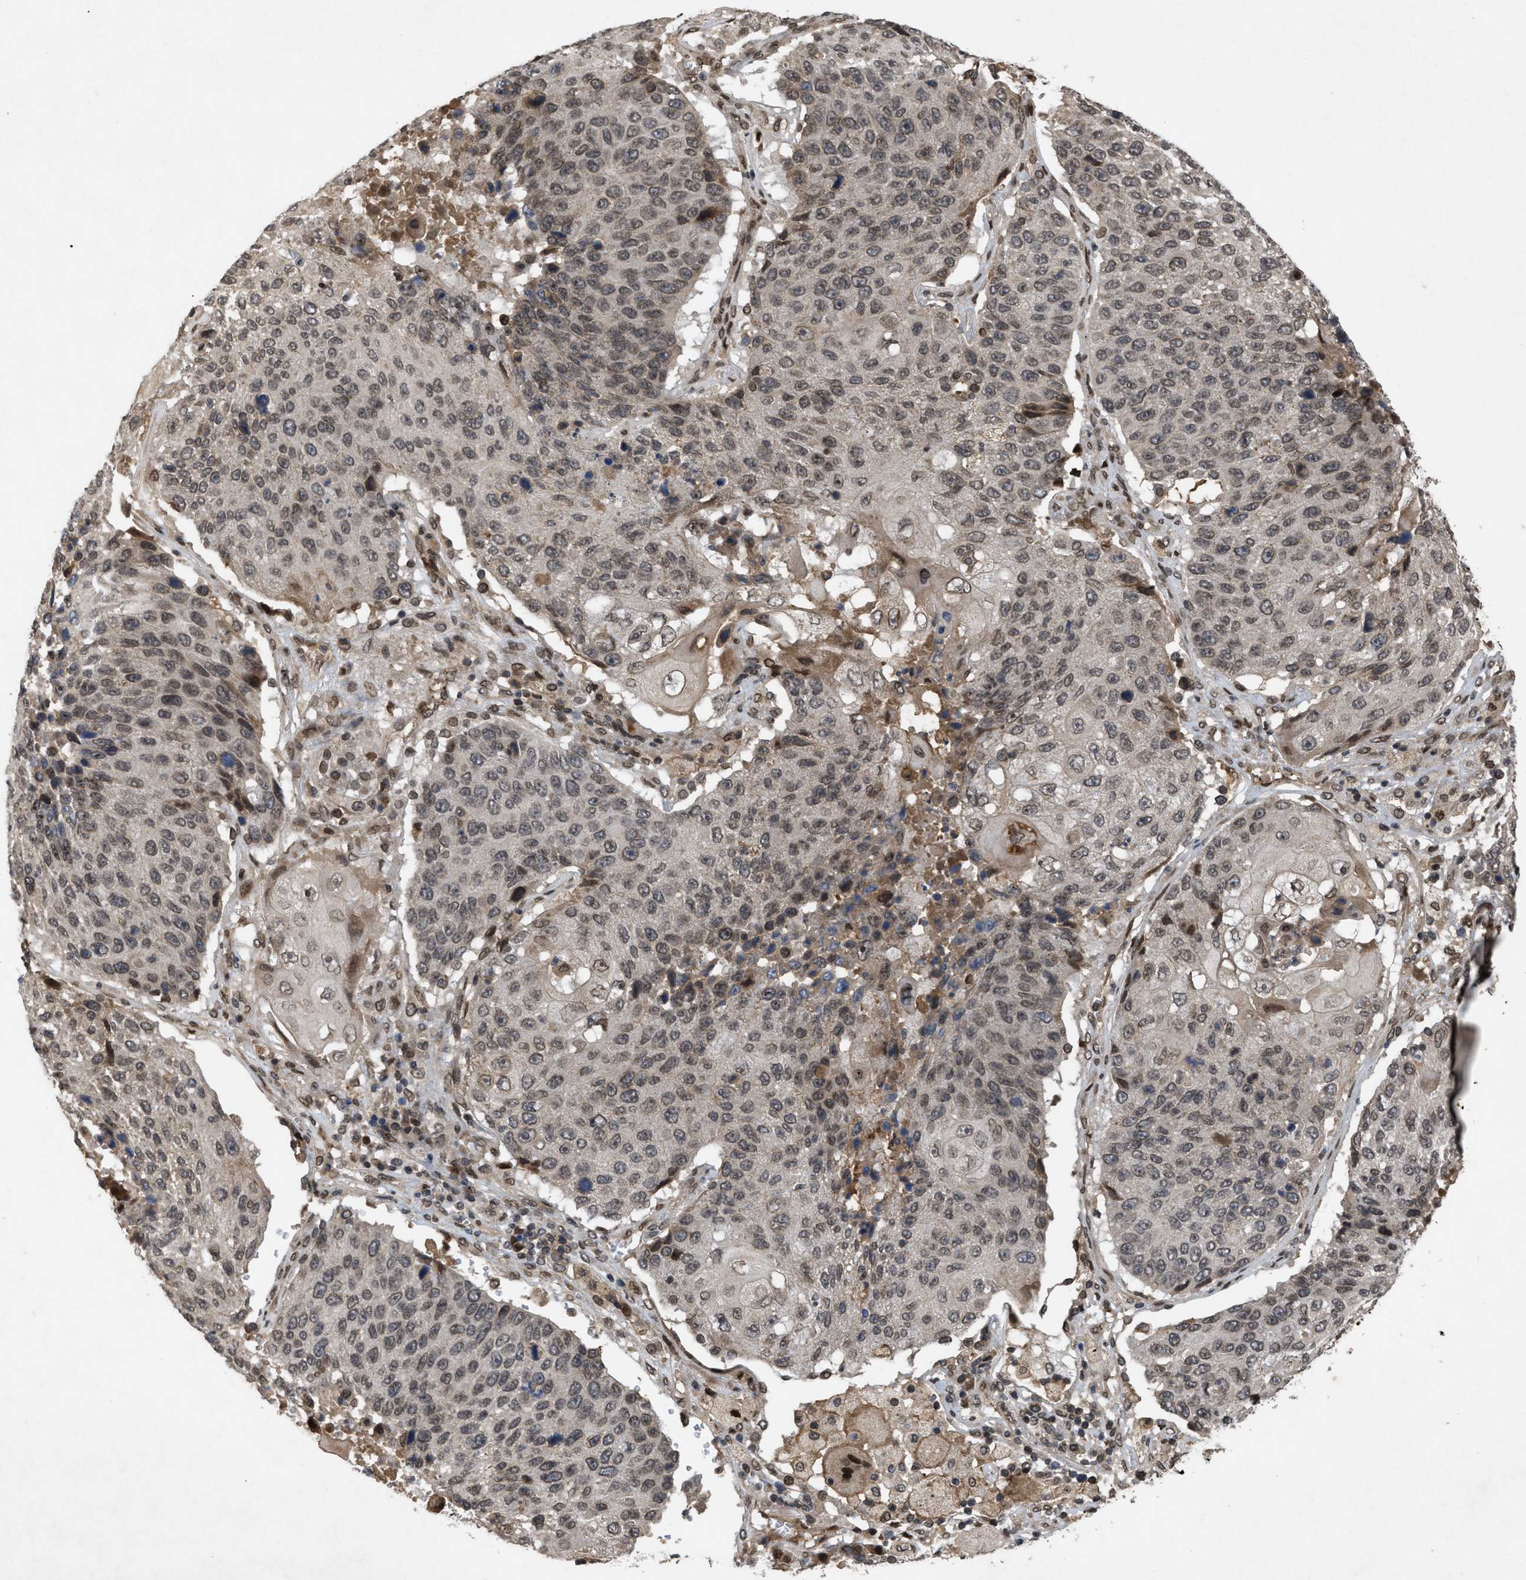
{"staining": {"intensity": "weak", "quantity": ">75%", "location": "nuclear"}, "tissue": "lung cancer", "cell_type": "Tumor cells", "image_type": "cancer", "snomed": [{"axis": "morphology", "description": "Squamous cell carcinoma, NOS"}, {"axis": "topography", "description": "Lung"}], "caption": "Human lung squamous cell carcinoma stained with a protein marker exhibits weak staining in tumor cells.", "gene": "CRY1", "patient": {"sex": "male", "age": 61}}